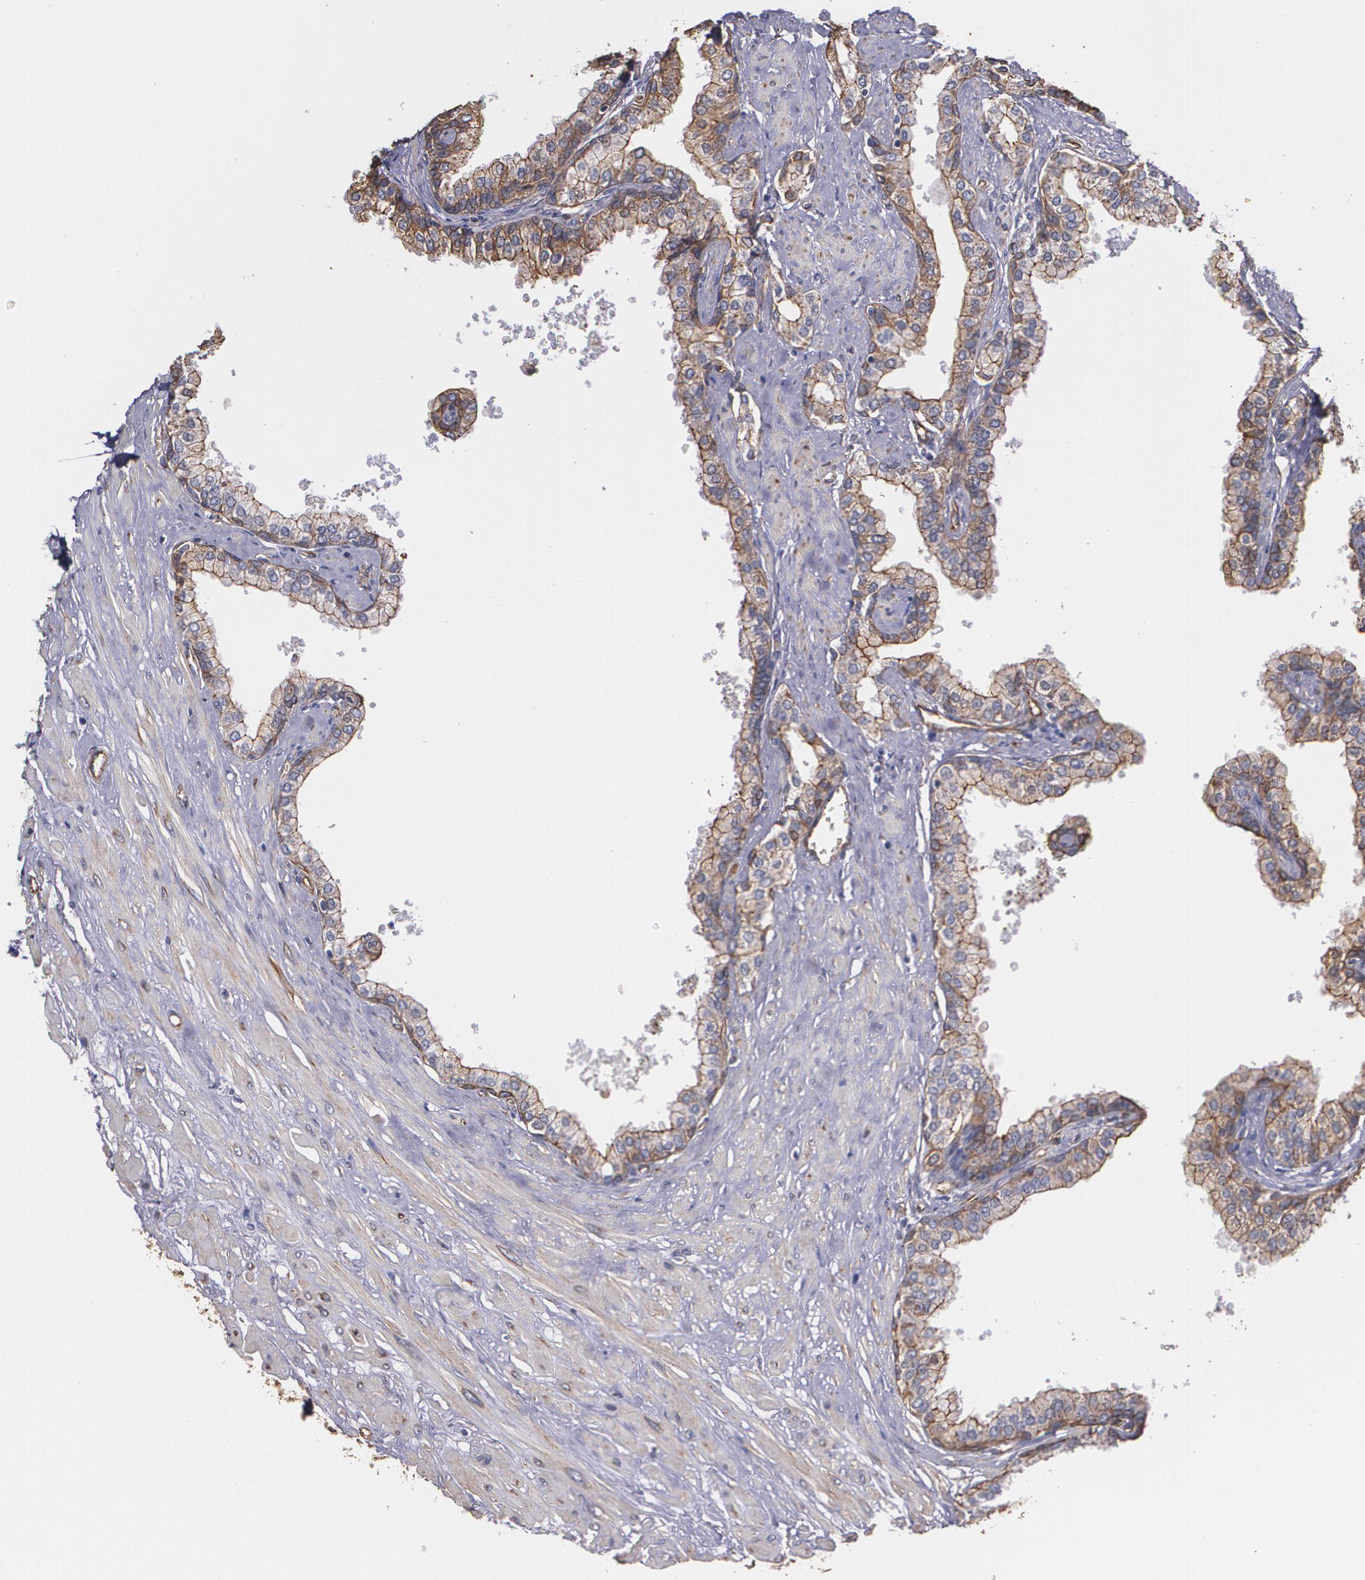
{"staining": {"intensity": "moderate", "quantity": ">75%", "location": "cytoplasmic/membranous"}, "tissue": "prostate", "cell_type": "Glandular cells", "image_type": "normal", "snomed": [{"axis": "morphology", "description": "Normal tissue, NOS"}, {"axis": "topography", "description": "Prostate"}], "caption": "Brown immunohistochemical staining in normal prostate exhibits moderate cytoplasmic/membranous expression in approximately >75% of glandular cells. (DAB (3,3'-diaminobenzidine) = brown stain, brightfield microscopy at high magnification).", "gene": "TJP1", "patient": {"sex": "male", "age": 60}}